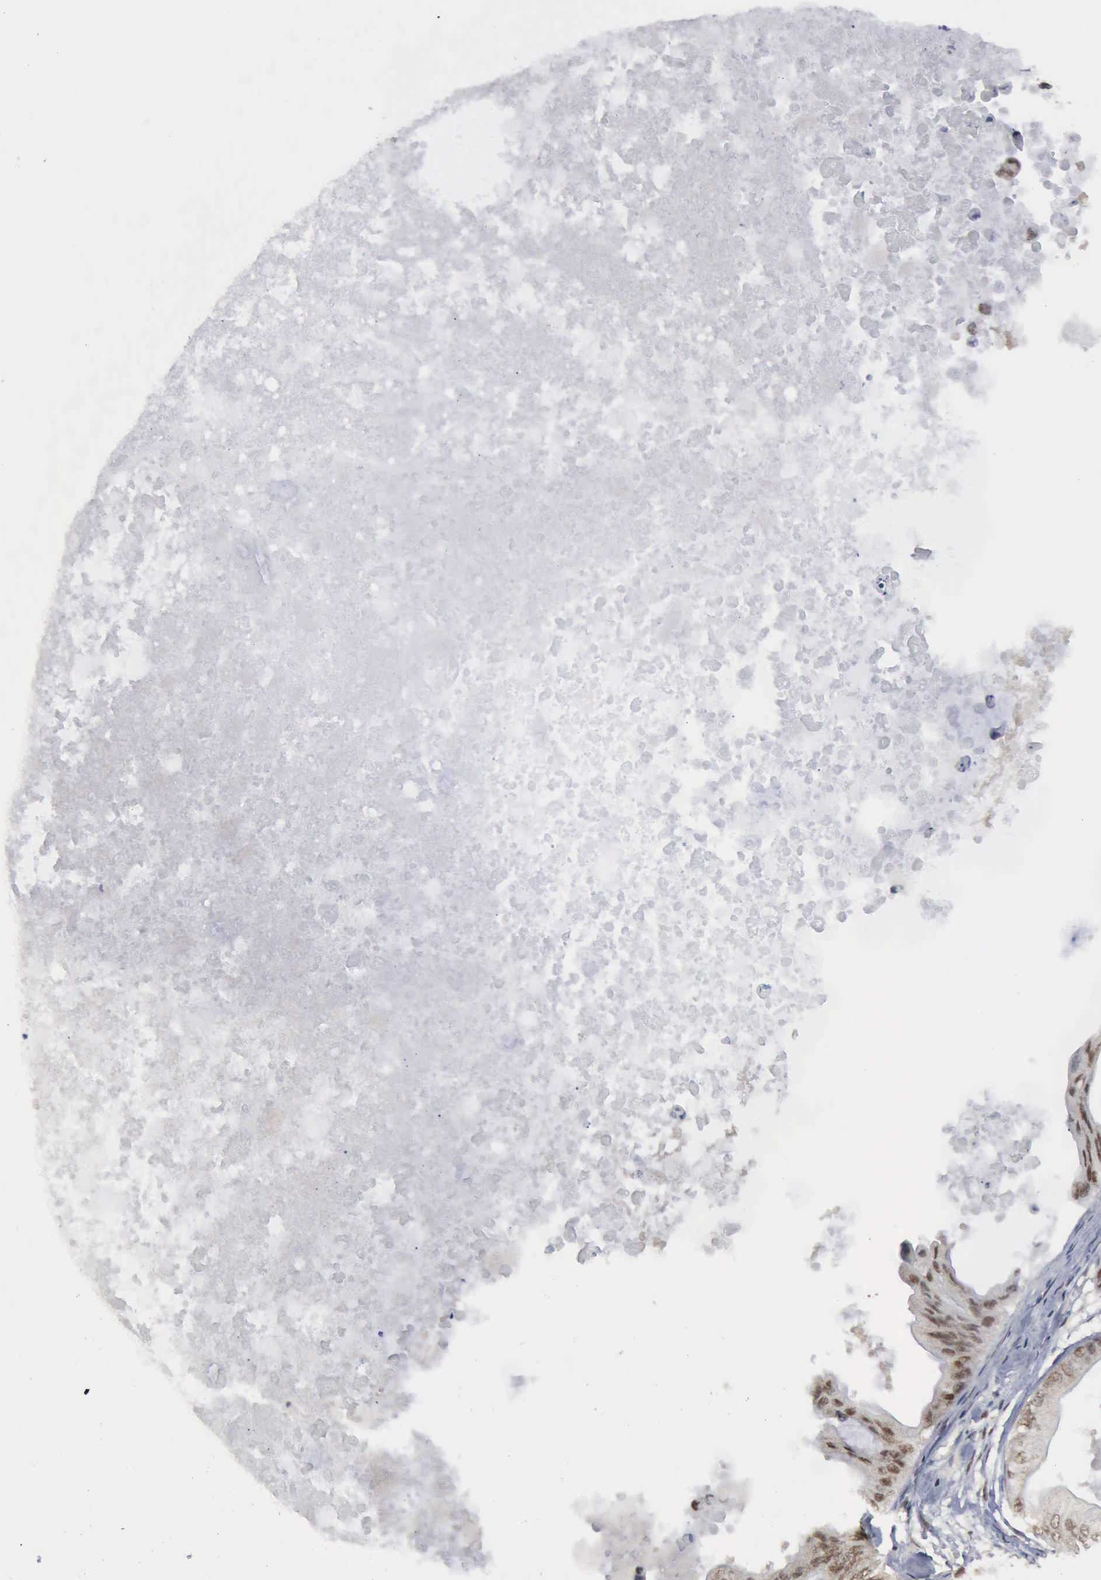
{"staining": {"intensity": "weak", "quantity": ">75%", "location": "cytoplasmic/membranous,nuclear"}, "tissue": "ovarian cancer", "cell_type": "Tumor cells", "image_type": "cancer", "snomed": [{"axis": "morphology", "description": "Cystadenocarcinoma, mucinous, NOS"}, {"axis": "topography", "description": "Ovary"}], "caption": "DAB immunohistochemical staining of ovarian mucinous cystadenocarcinoma demonstrates weak cytoplasmic/membranous and nuclear protein staining in about >75% of tumor cells.", "gene": "RTCB", "patient": {"sex": "female", "age": 37}}